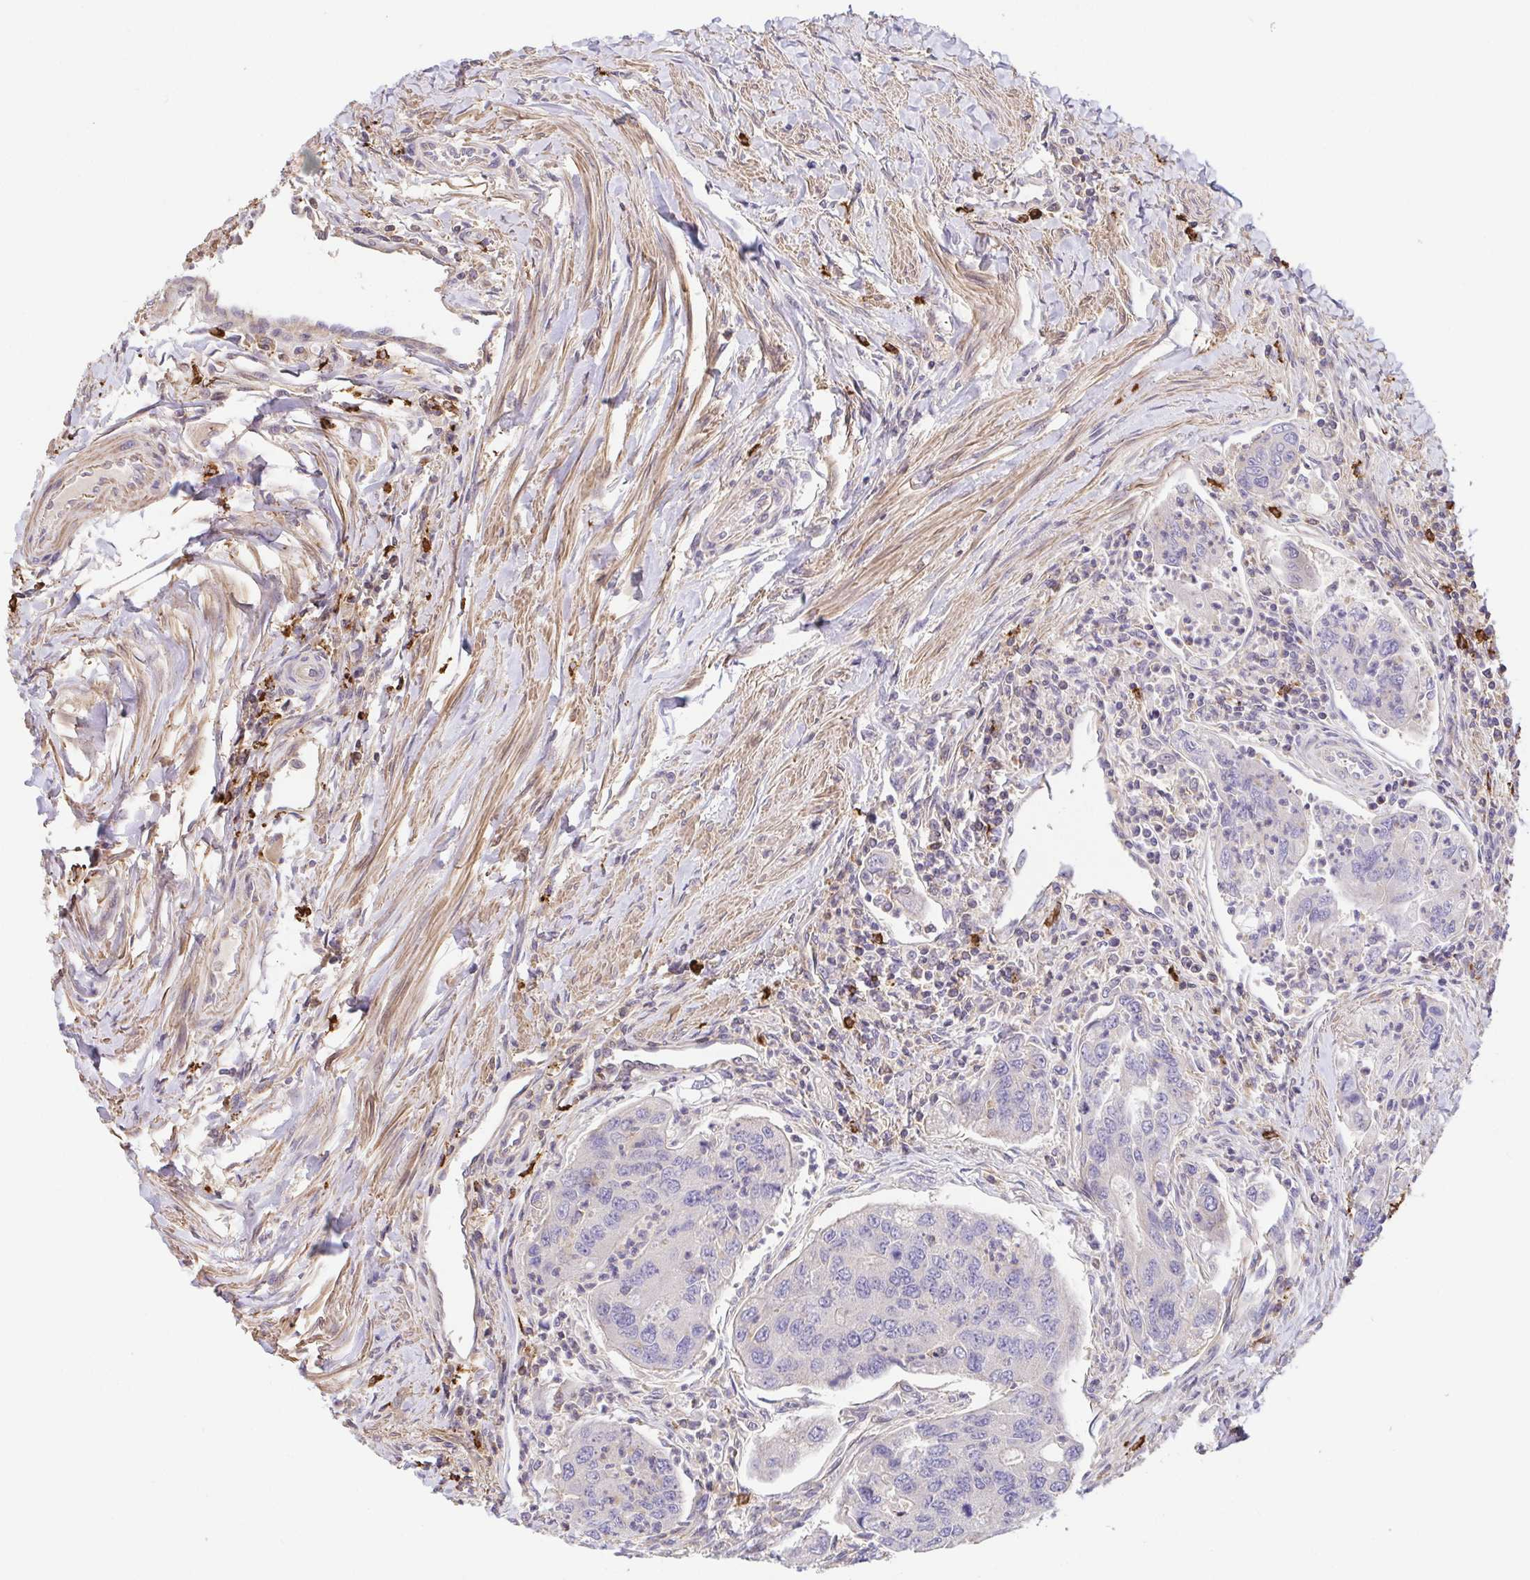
{"staining": {"intensity": "negative", "quantity": "none", "location": "none"}, "tissue": "colorectal cancer", "cell_type": "Tumor cells", "image_type": "cancer", "snomed": [{"axis": "morphology", "description": "Adenocarcinoma, NOS"}, {"axis": "topography", "description": "Colon"}], "caption": "Tumor cells are negative for brown protein staining in colorectal adenocarcinoma.", "gene": "PREPL", "patient": {"sex": "female", "age": 67}}